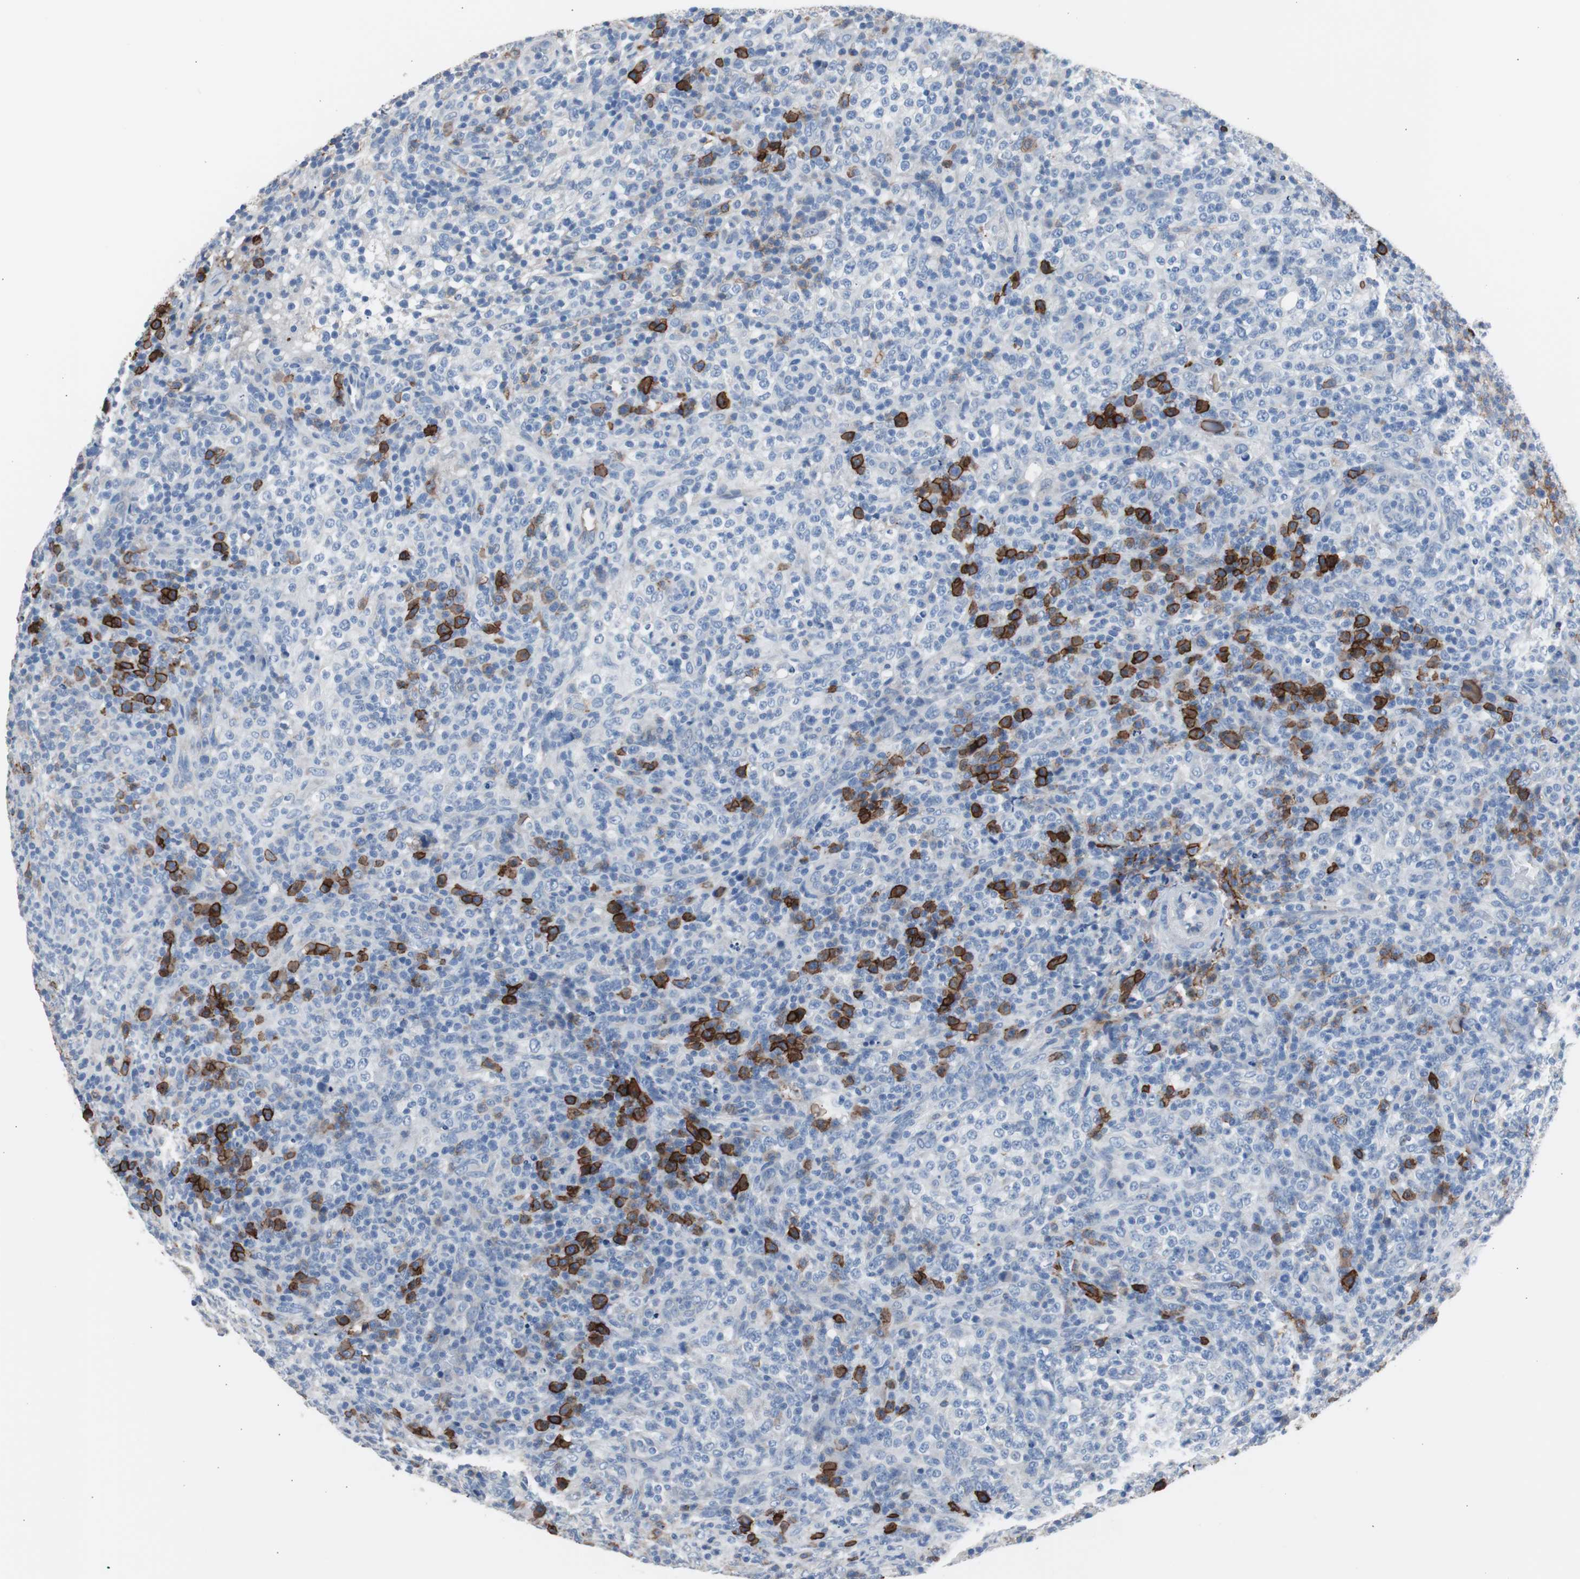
{"staining": {"intensity": "negative", "quantity": "none", "location": "none"}, "tissue": "lymphoma", "cell_type": "Tumor cells", "image_type": "cancer", "snomed": [{"axis": "morphology", "description": "Malignant lymphoma, non-Hodgkin's type, High grade"}, {"axis": "topography", "description": "Lymph node"}], "caption": "This is a image of immunohistochemistry staining of high-grade malignant lymphoma, non-Hodgkin's type, which shows no expression in tumor cells.", "gene": "FCGR2B", "patient": {"sex": "female", "age": 76}}